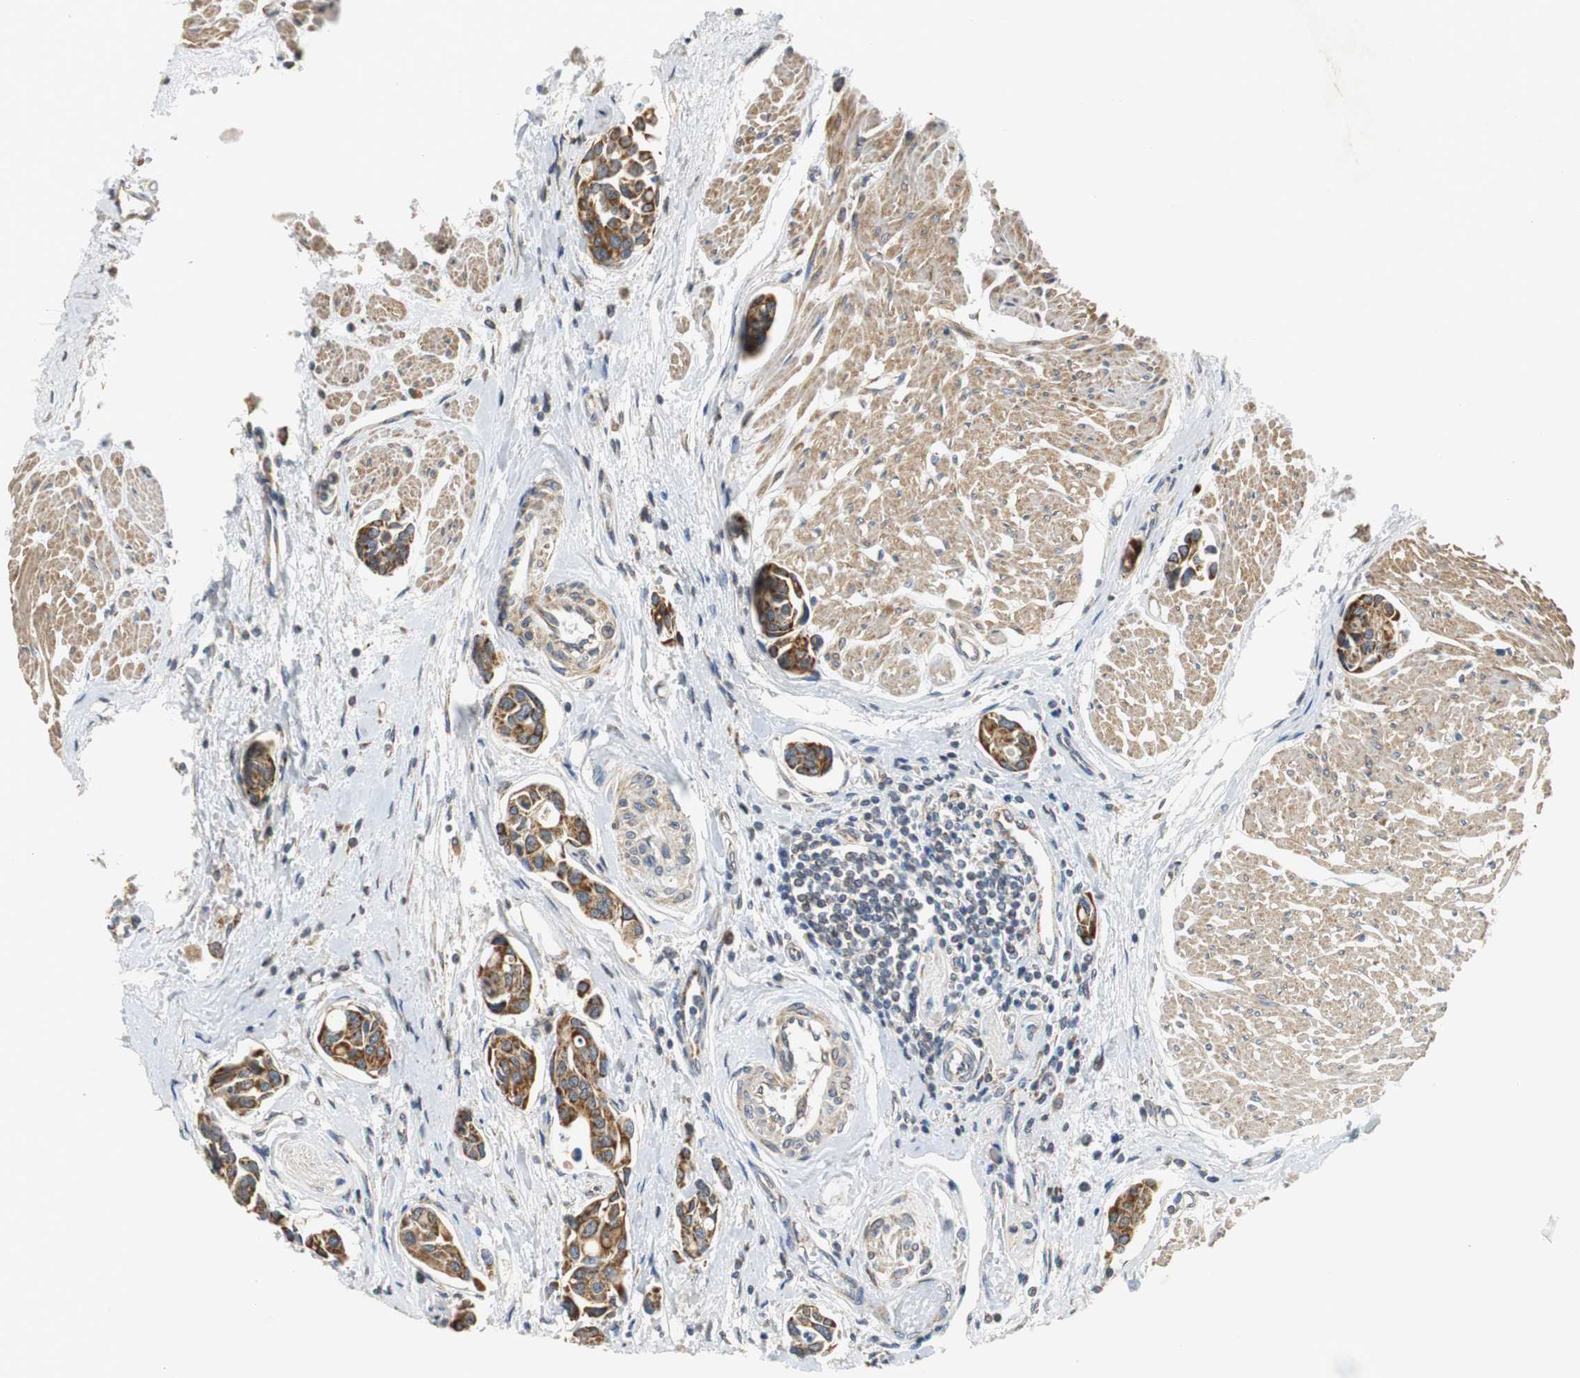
{"staining": {"intensity": "moderate", "quantity": ">75%", "location": "cytoplasmic/membranous"}, "tissue": "urothelial cancer", "cell_type": "Tumor cells", "image_type": "cancer", "snomed": [{"axis": "morphology", "description": "Urothelial carcinoma, High grade"}, {"axis": "topography", "description": "Urinary bladder"}], "caption": "High-grade urothelial carcinoma stained with a protein marker demonstrates moderate staining in tumor cells.", "gene": "HMGCL", "patient": {"sex": "male", "age": 78}}